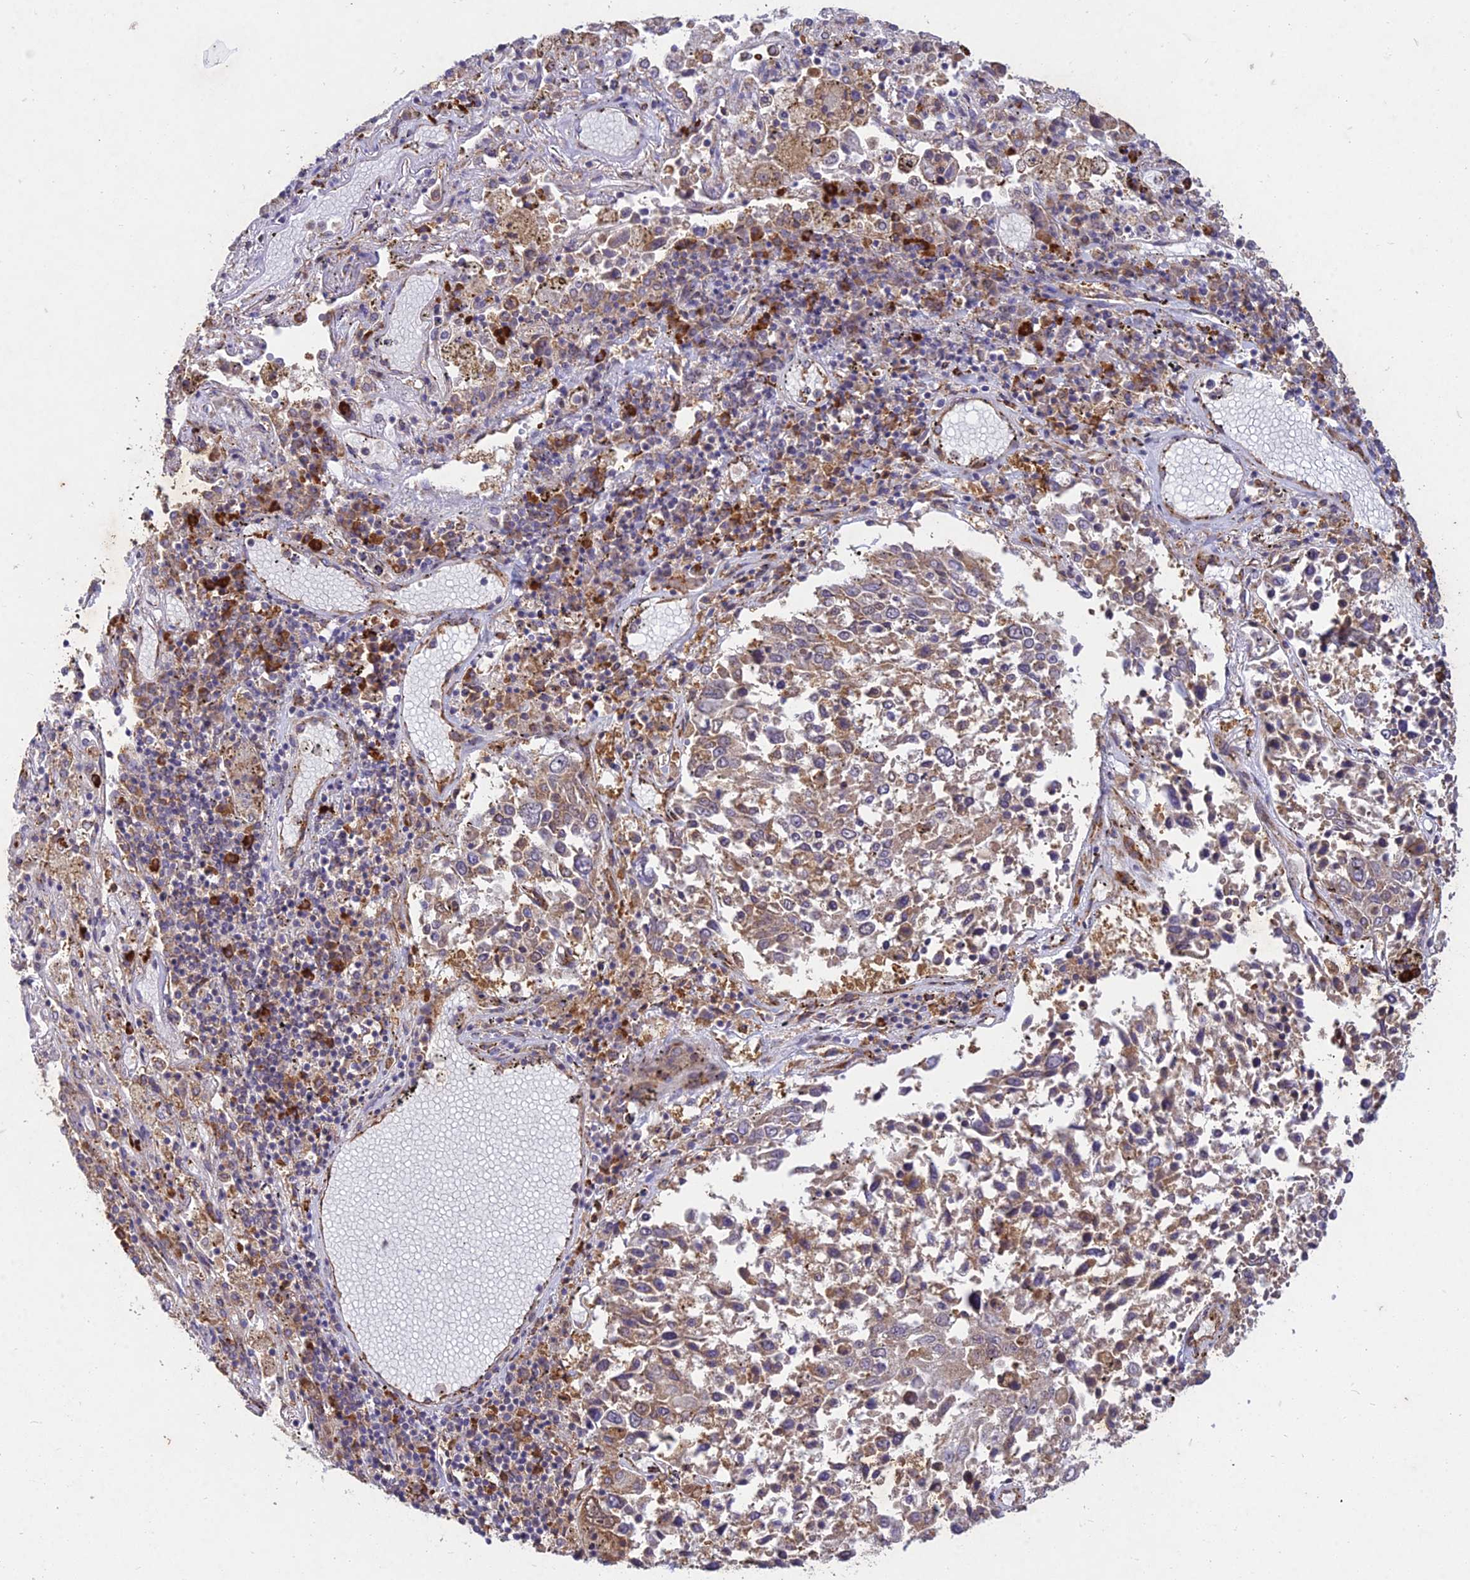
{"staining": {"intensity": "moderate", "quantity": "25%-75%", "location": "cytoplasmic/membranous"}, "tissue": "lung cancer", "cell_type": "Tumor cells", "image_type": "cancer", "snomed": [{"axis": "morphology", "description": "Squamous cell carcinoma, NOS"}, {"axis": "topography", "description": "Lung"}], "caption": "Immunohistochemistry (IHC) staining of lung cancer, which exhibits medium levels of moderate cytoplasmic/membranous positivity in about 25%-75% of tumor cells indicating moderate cytoplasmic/membranous protein staining. The staining was performed using DAB (brown) for protein detection and nuclei were counterstained in hematoxylin (blue).", "gene": "NXNL2", "patient": {"sex": "male", "age": 65}}